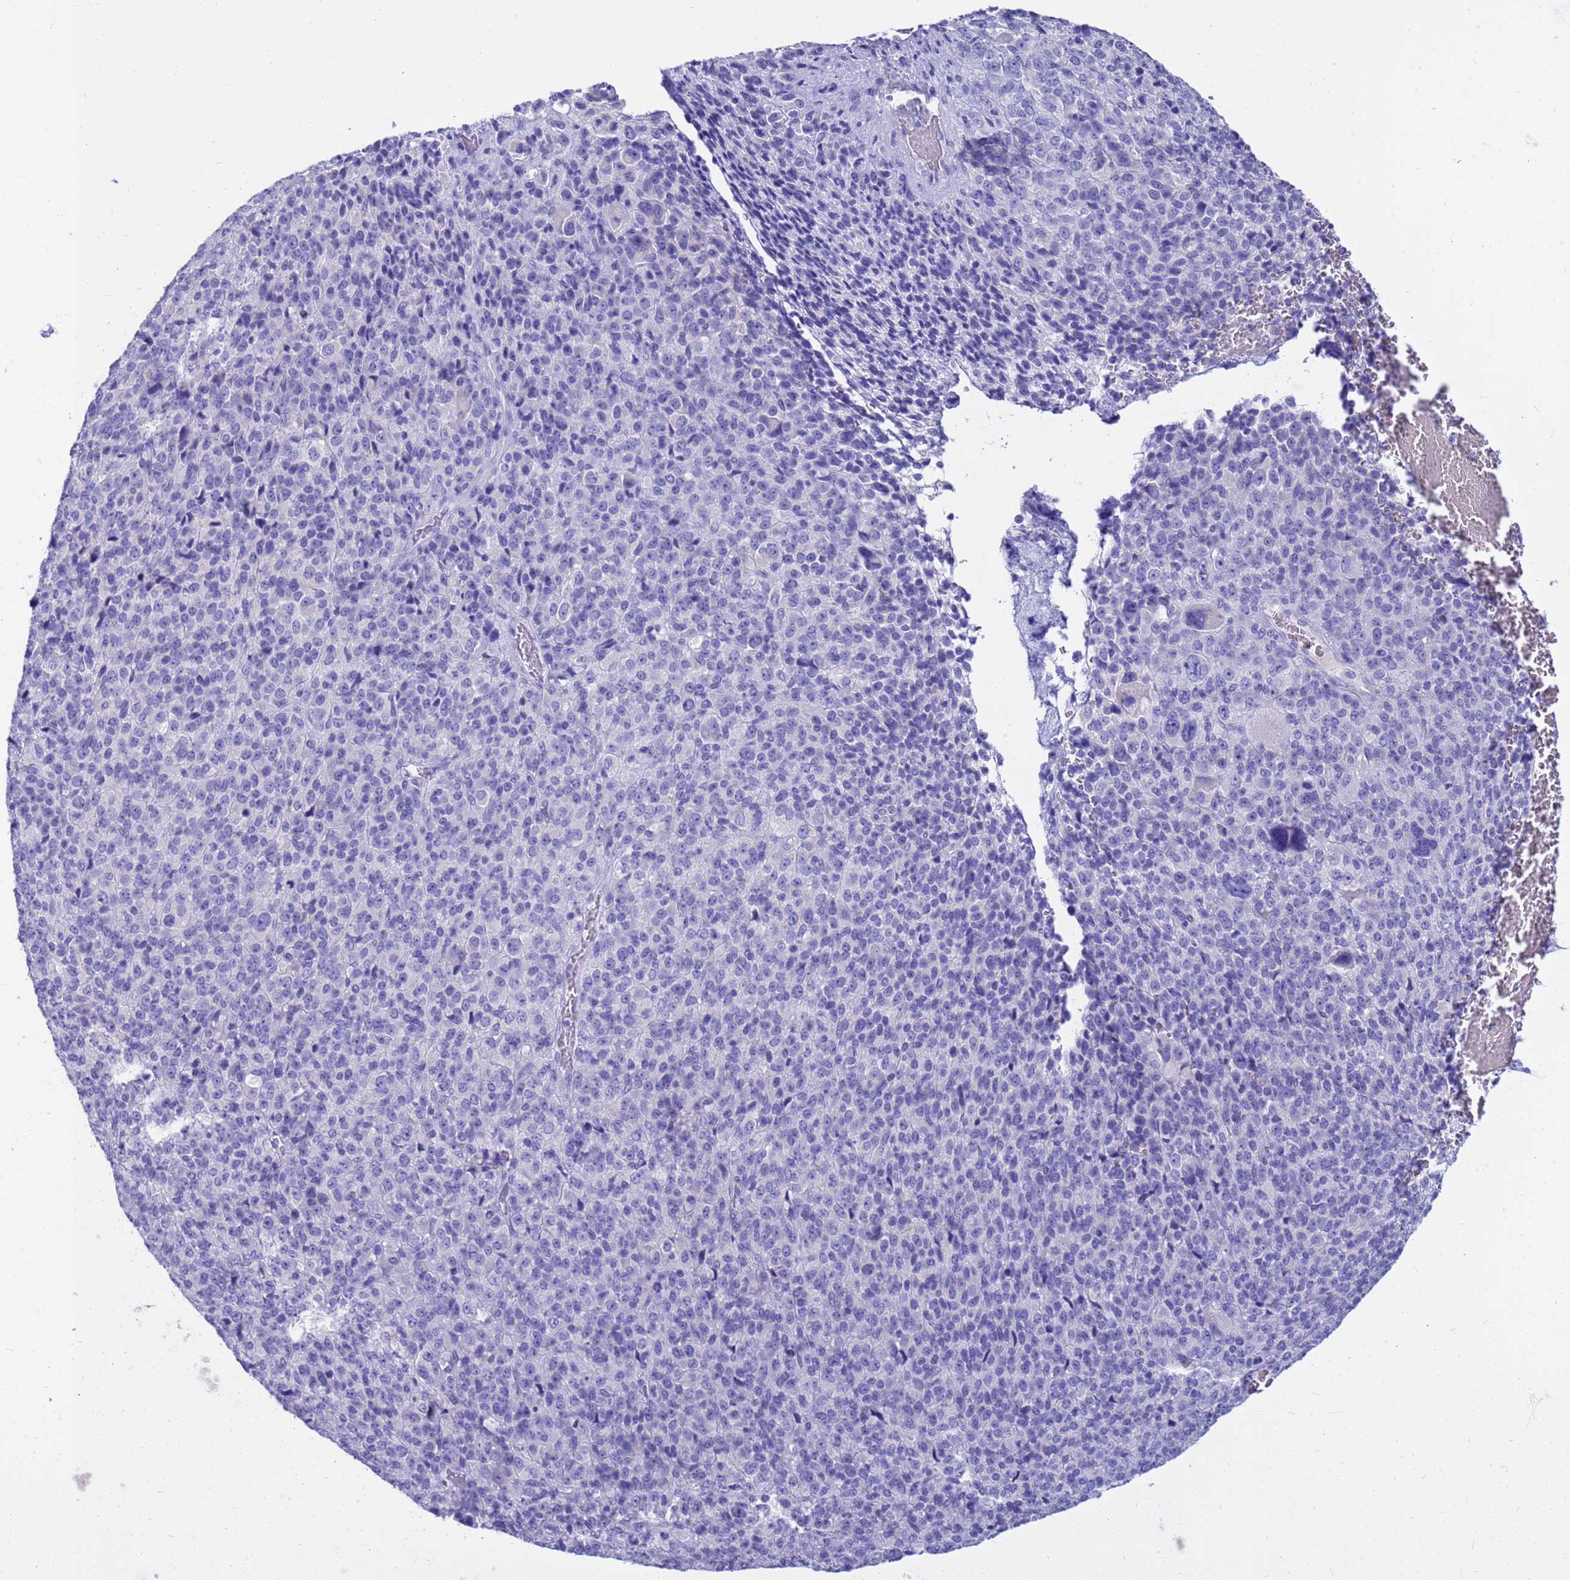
{"staining": {"intensity": "negative", "quantity": "none", "location": "none"}, "tissue": "melanoma", "cell_type": "Tumor cells", "image_type": "cancer", "snomed": [{"axis": "morphology", "description": "Malignant melanoma, Metastatic site"}, {"axis": "topography", "description": "Brain"}], "caption": "Immunohistochemistry (IHC) of human melanoma shows no positivity in tumor cells.", "gene": "SYCN", "patient": {"sex": "female", "age": 56}}